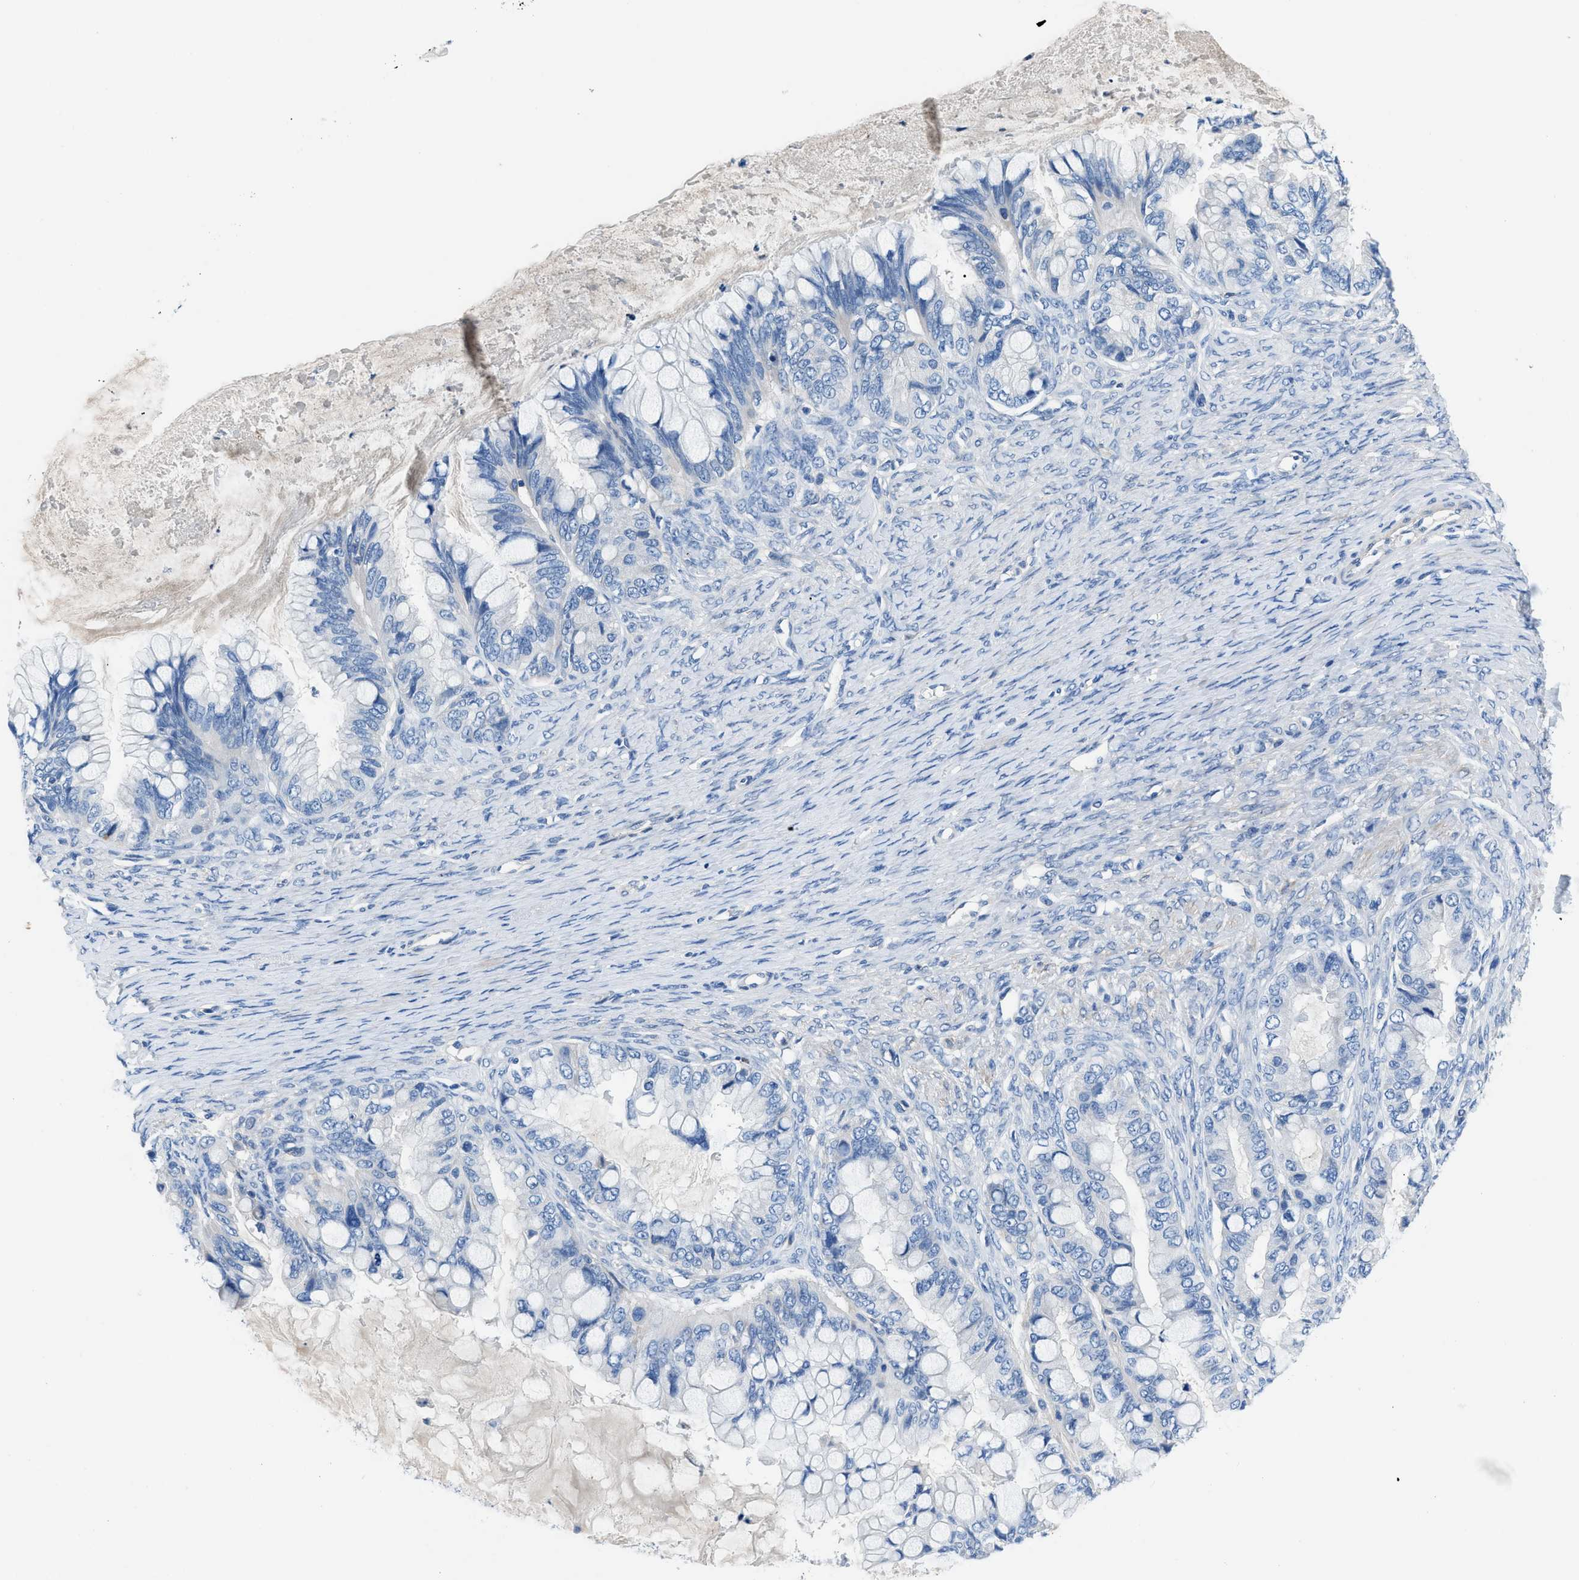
{"staining": {"intensity": "negative", "quantity": "none", "location": "none"}, "tissue": "ovarian cancer", "cell_type": "Tumor cells", "image_type": "cancer", "snomed": [{"axis": "morphology", "description": "Cystadenocarcinoma, mucinous, NOS"}, {"axis": "topography", "description": "Ovary"}], "caption": "Histopathology image shows no protein expression in tumor cells of ovarian cancer tissue.", "gene": "SLC10A6", "patient": {"sex": "female", "age": 80}}